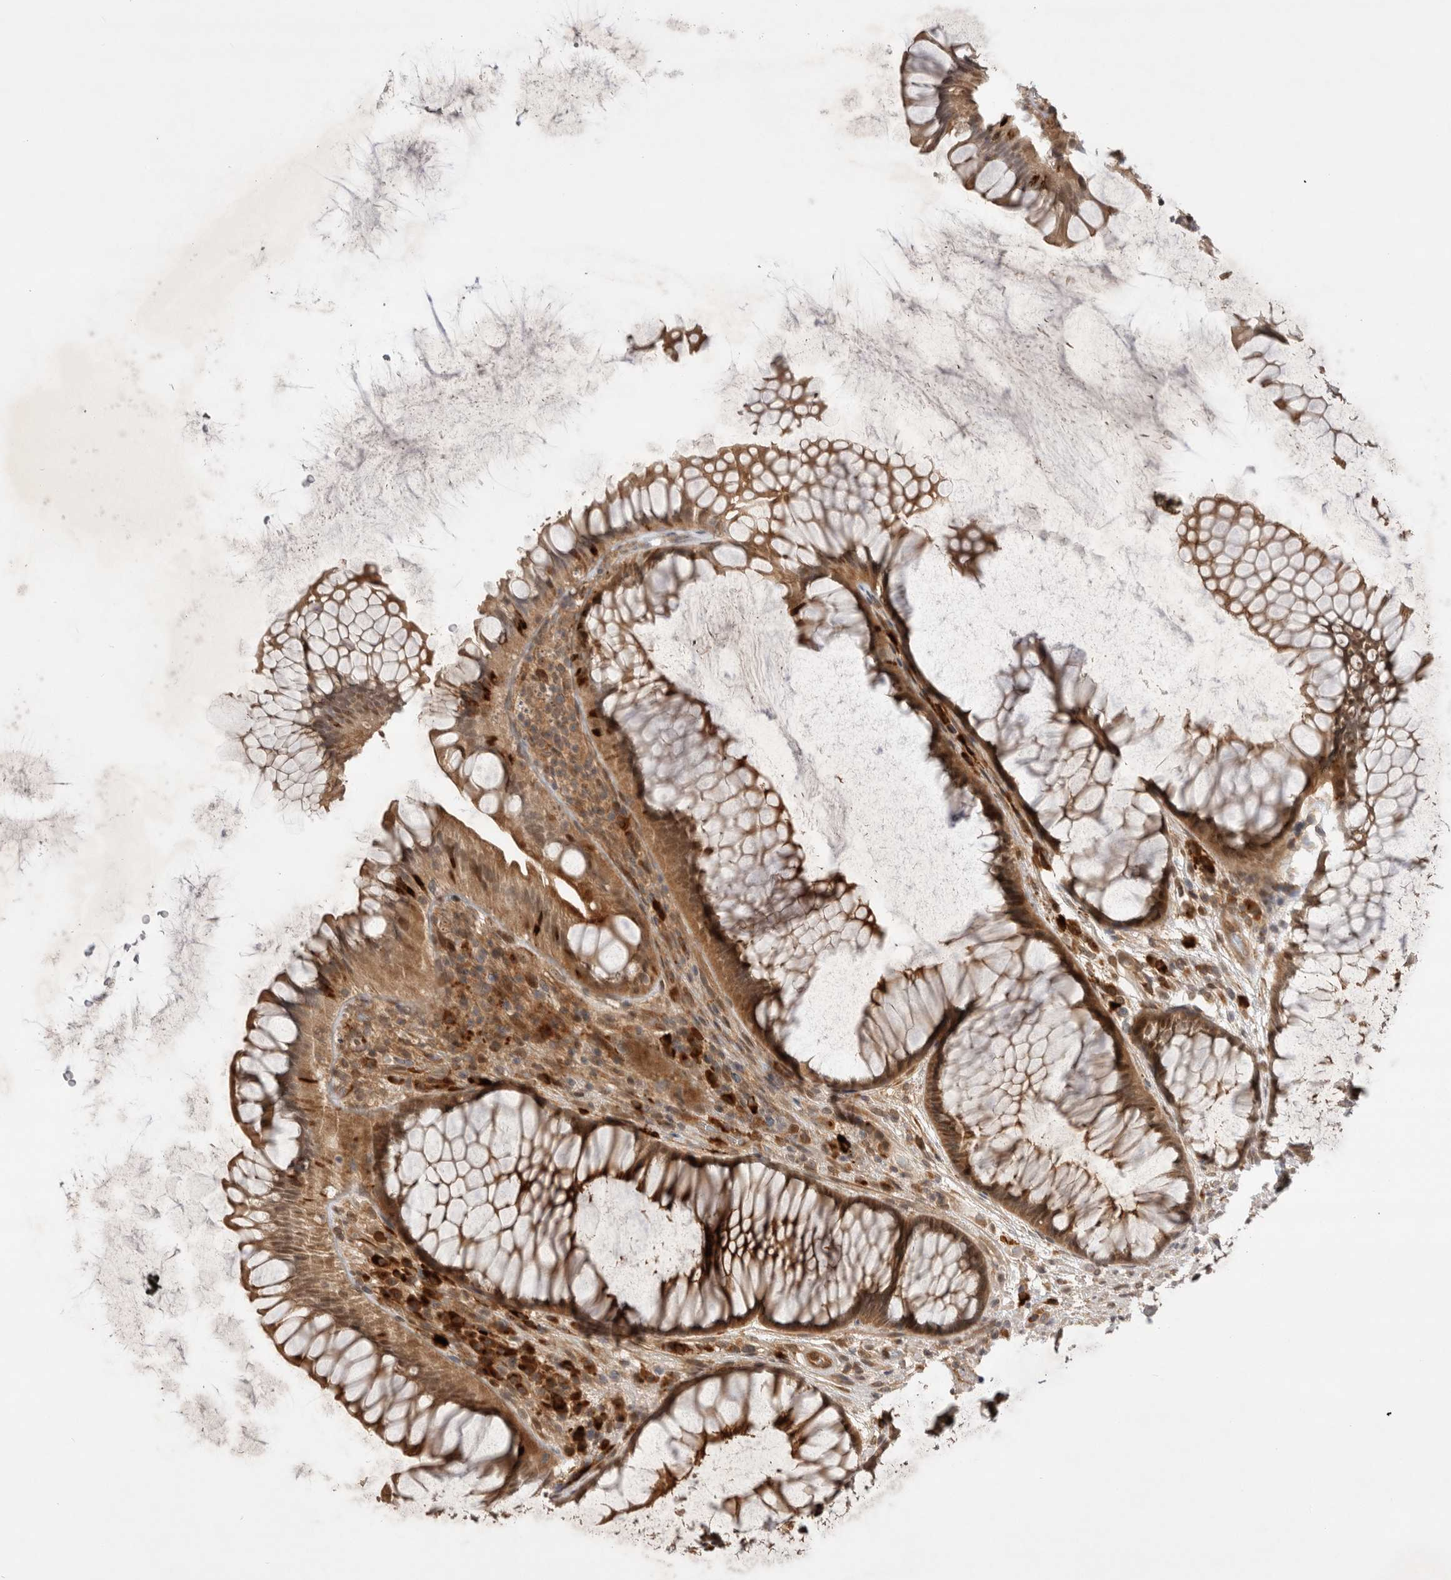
{"staining": {"intensity": "moderate", "quantity": ">75%", "location": "cytoplasmic/membranous"}, "tissue": "rectum", "cell_type": "Glandular cells", "image_type": "normal", "snomed": [{"axis": "morphology", "description": "Normal tissue, NOS"}, {"axis": "topography", "description": "Rectum"}], "caption": "Moderate cytoplasmic/membranous protein expression is appreciated in approximately >75% of glandular cells in rectum. The staining was performed using DAB, with brown indicating positive protein expression. Nuclei are stained blue with hematoxylin.", "gene": "DCAF8", "patient": {"sex": "male", "age": 51}}